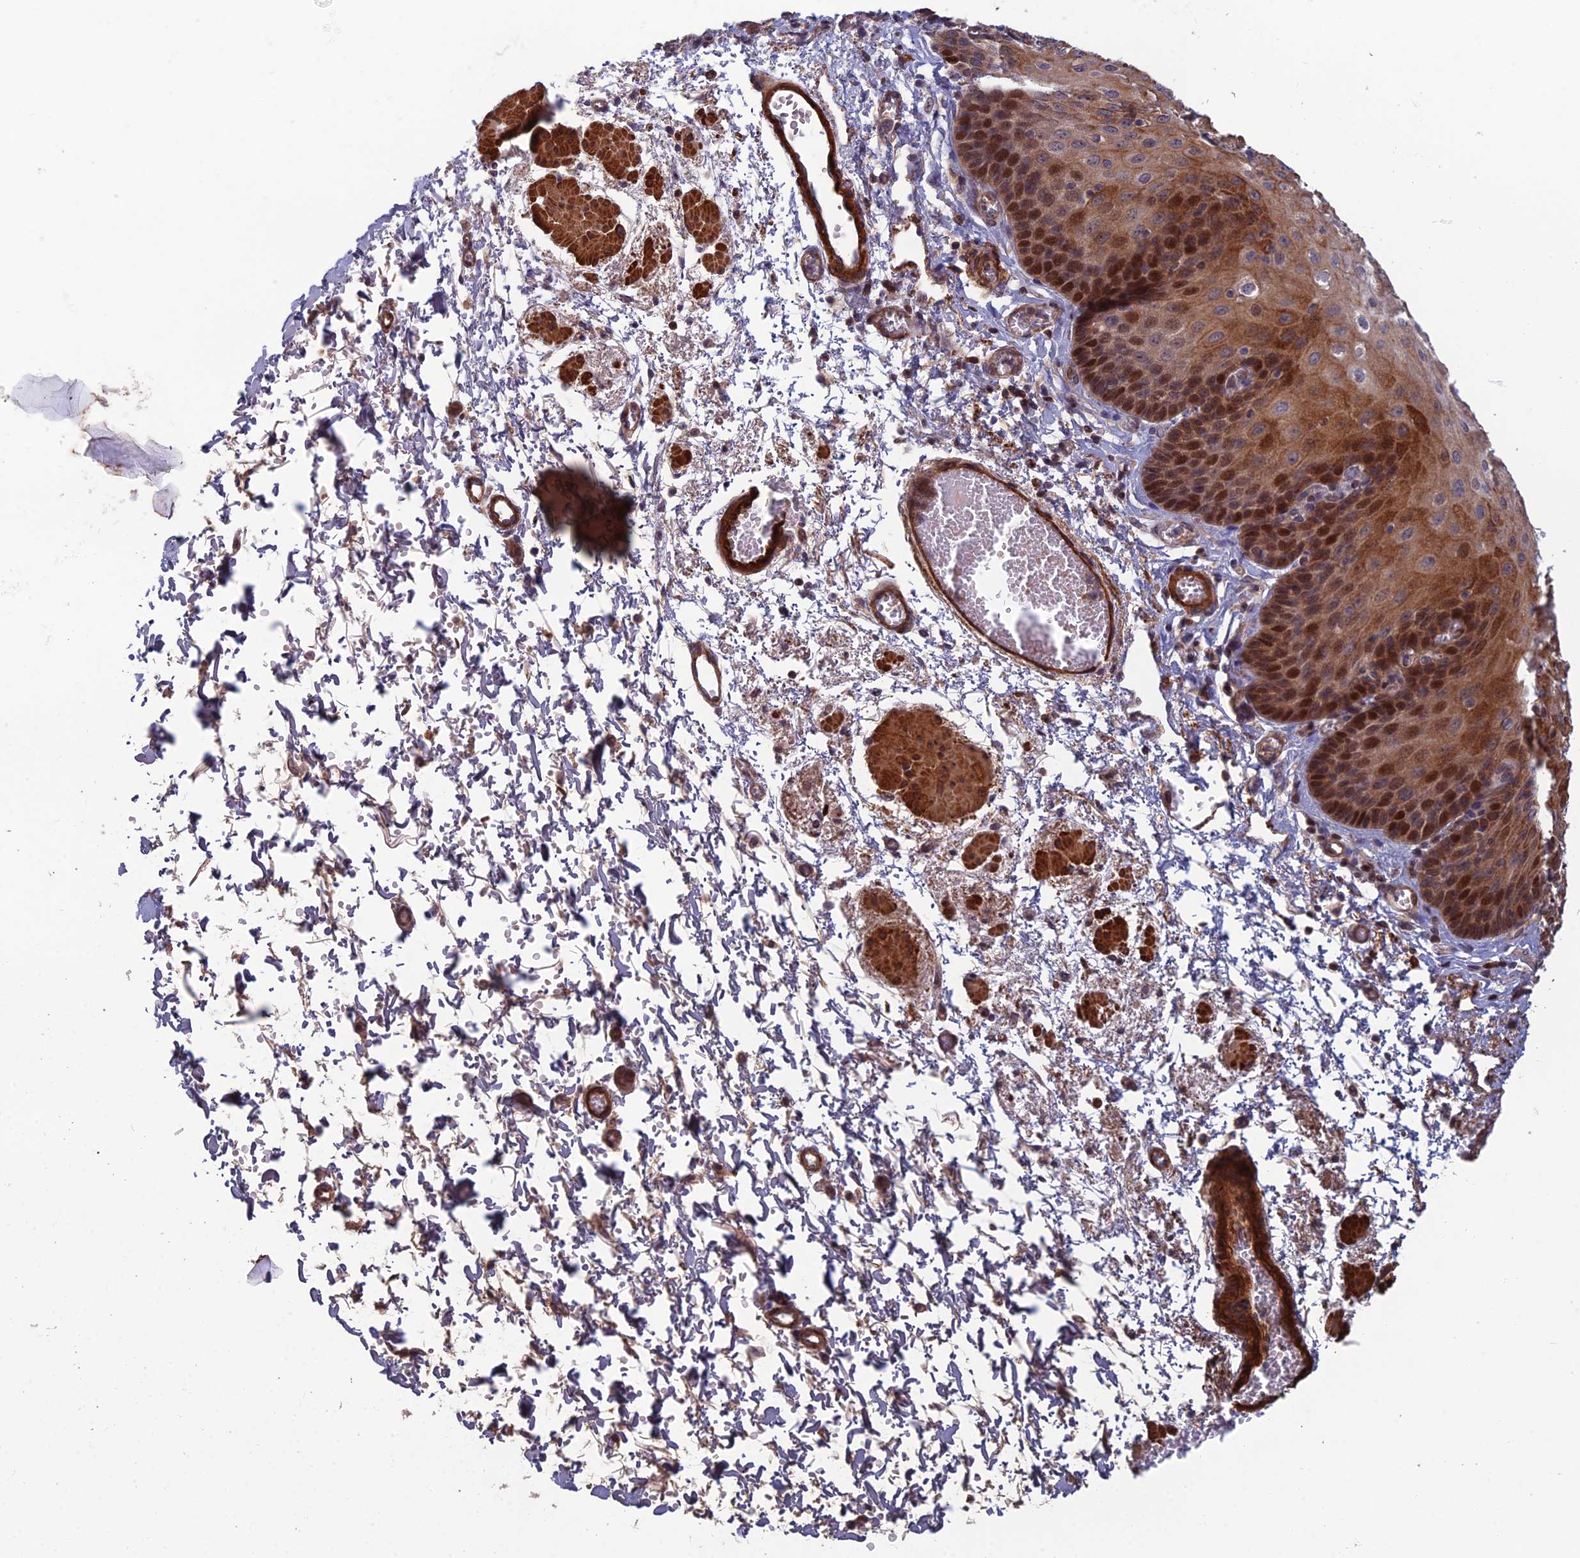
{"staining": {"intensity": "moderate", "quantity": ">75%", "location": "cytoplasmic/membranous,nuclear"}, "tissue": "esophagus", "cell_type": "Squamous epithelial cells", "image_type": "normal", "snomed": [{"axis": "morphology", "description": "Normal tissue, NOS"}, {"axis": "topography", "description": "Esophagus"}], "caption": "Immunohistochemistry (IHC) image of normal human esophagus stained for a protein (brown), which demonstrates medium levels of moderate cytoplasmic/membranous,nuclear staining in approximately >75% of squamous epithelial cells.", "gene": "CCDC183", "patient": {"sex": "male", "age": 81}}